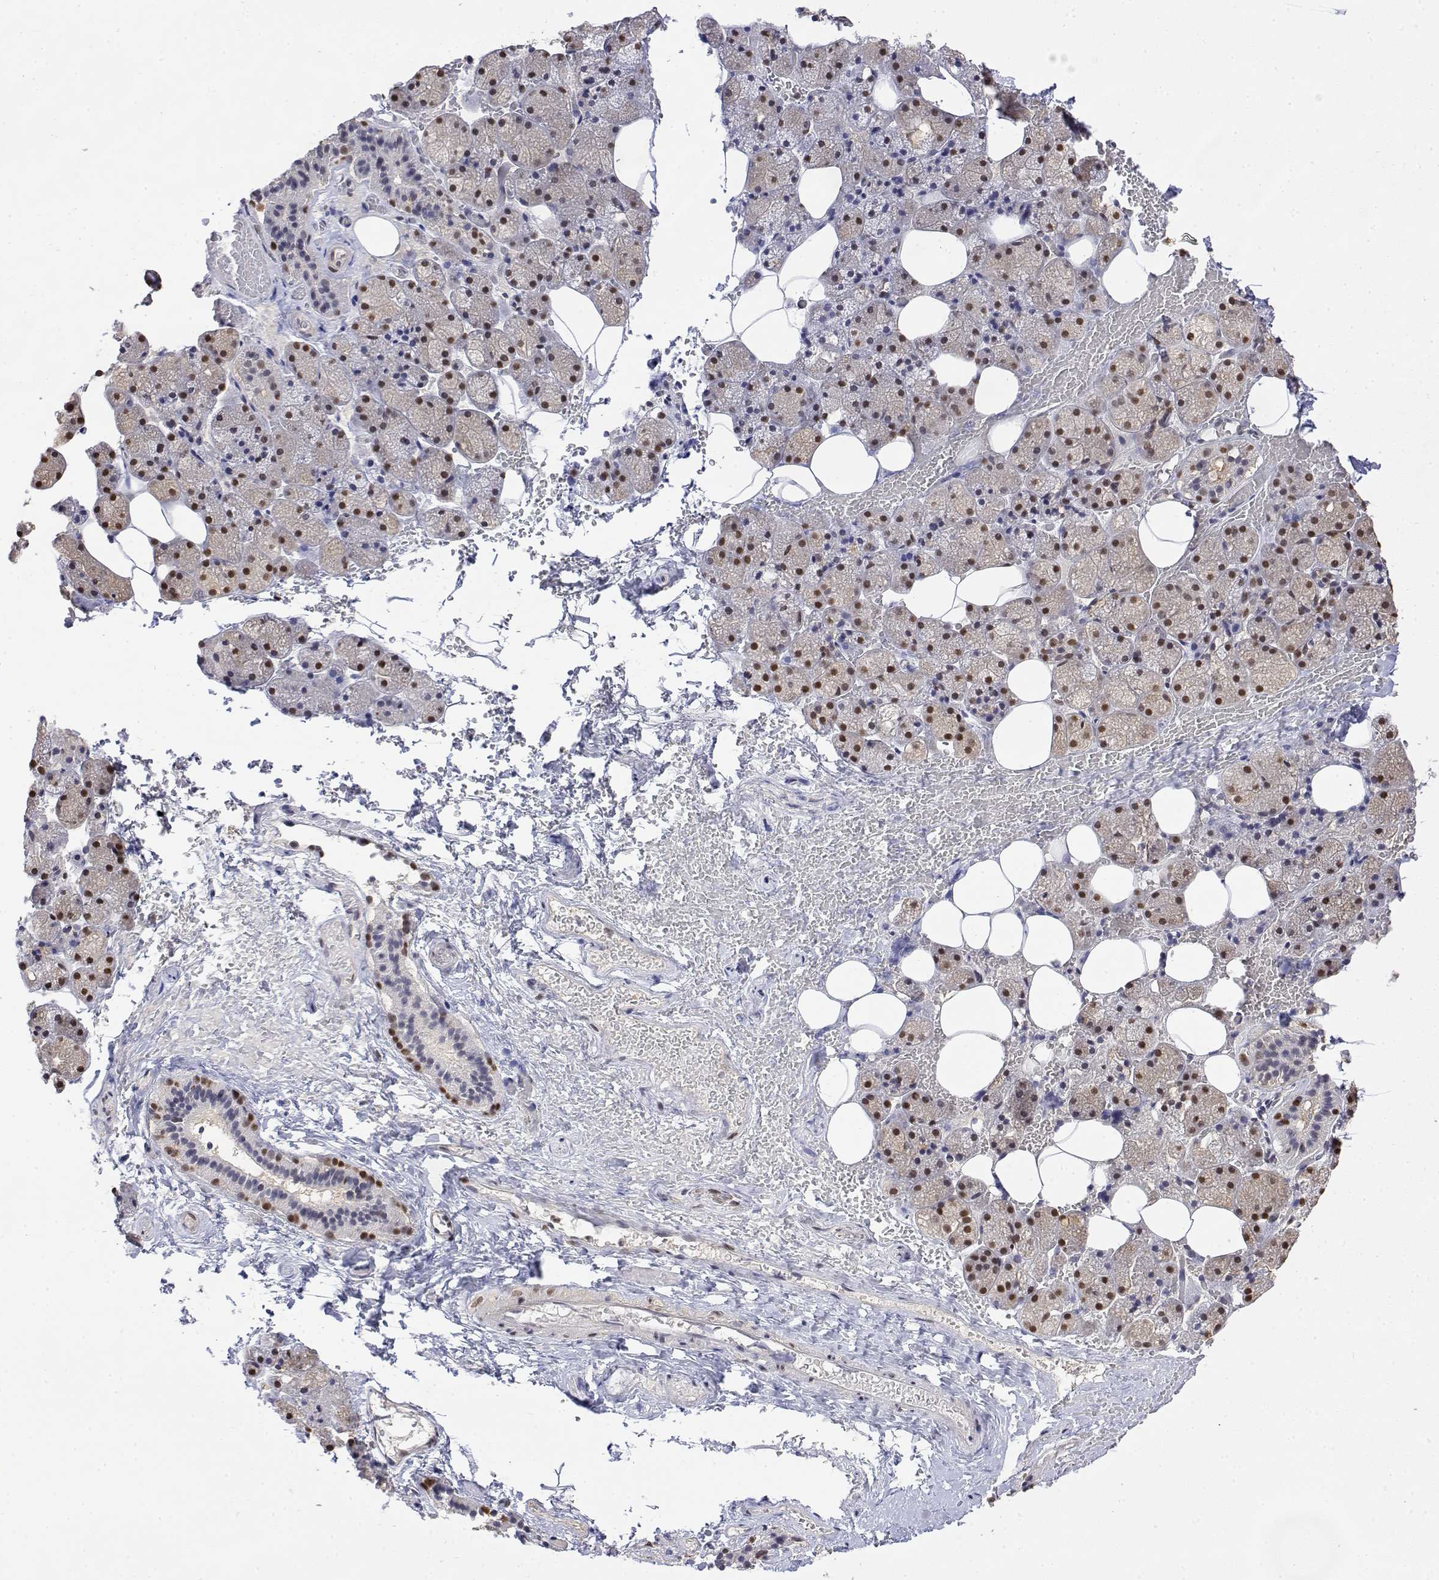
{"staining": {"intensity": "moderate", "quantity": ">75%", "location": "nuclear"}, "tissue": "salivary gland", "cell_type": "Glandular cells", "image_type": "normal", "snomed": [{"axis": "morphology", "description": "Normal tissue, NOS"}, {"axis": "topography", "description": "Salivary gland"}, {"axis": "topography", "description": "Peripheral nerve tissue"}], "caption": "Immunohistochemical staining of benign salivary gland exhibits medium levels of moderate nuclear positivity in about >75% of glandular cells. The staining was performed using DAB to visualize the protein expression in brown, while the nuclei were stained in blue with hematoxylin (Magnification: 20x).", "gene": "TPI1", "patient": {"sex": "male", "age": 38}}